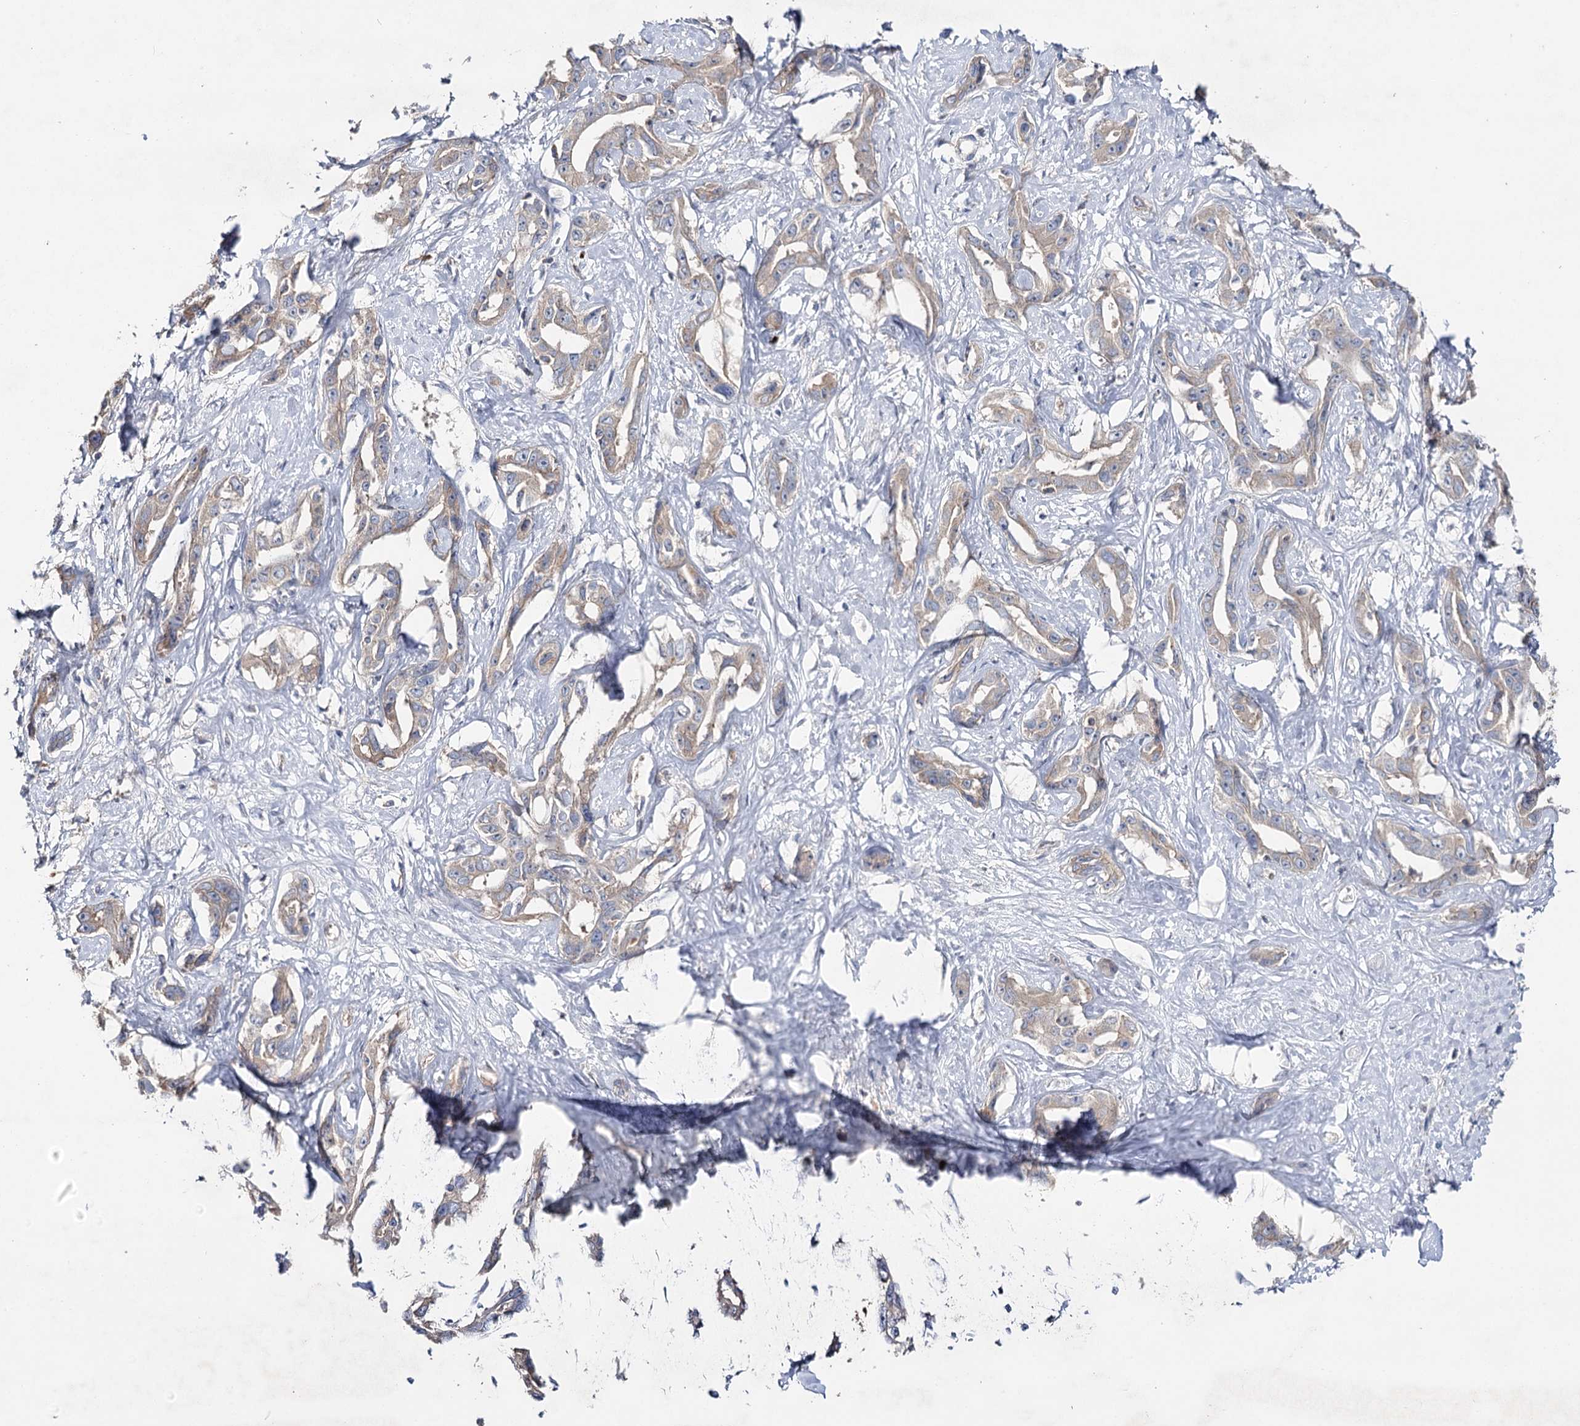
{"staining": {"intensity": "weak", "quantity": "25%-75%", "location": "cytoplasmic/membranous"}, "tissue": "liver cancer", "cell_type": "Tumor cells", "image_type": "cancer", "snomed": [{"axis": "morphology", "description": "Cholangiocarcinoma"}, {"axis": "topography", "description": "Liver"}], "caption": "This image displays liver cancer (cholangiocarcinoma) stained with IHC to label a protein in brown. The cytoplasmic/membranous of tumor cells show weak positivity for the protein. Nuclei are counter-stained blue.", "gene": "IL1RAP", "patient": {"sex": "male", "age": 59}}